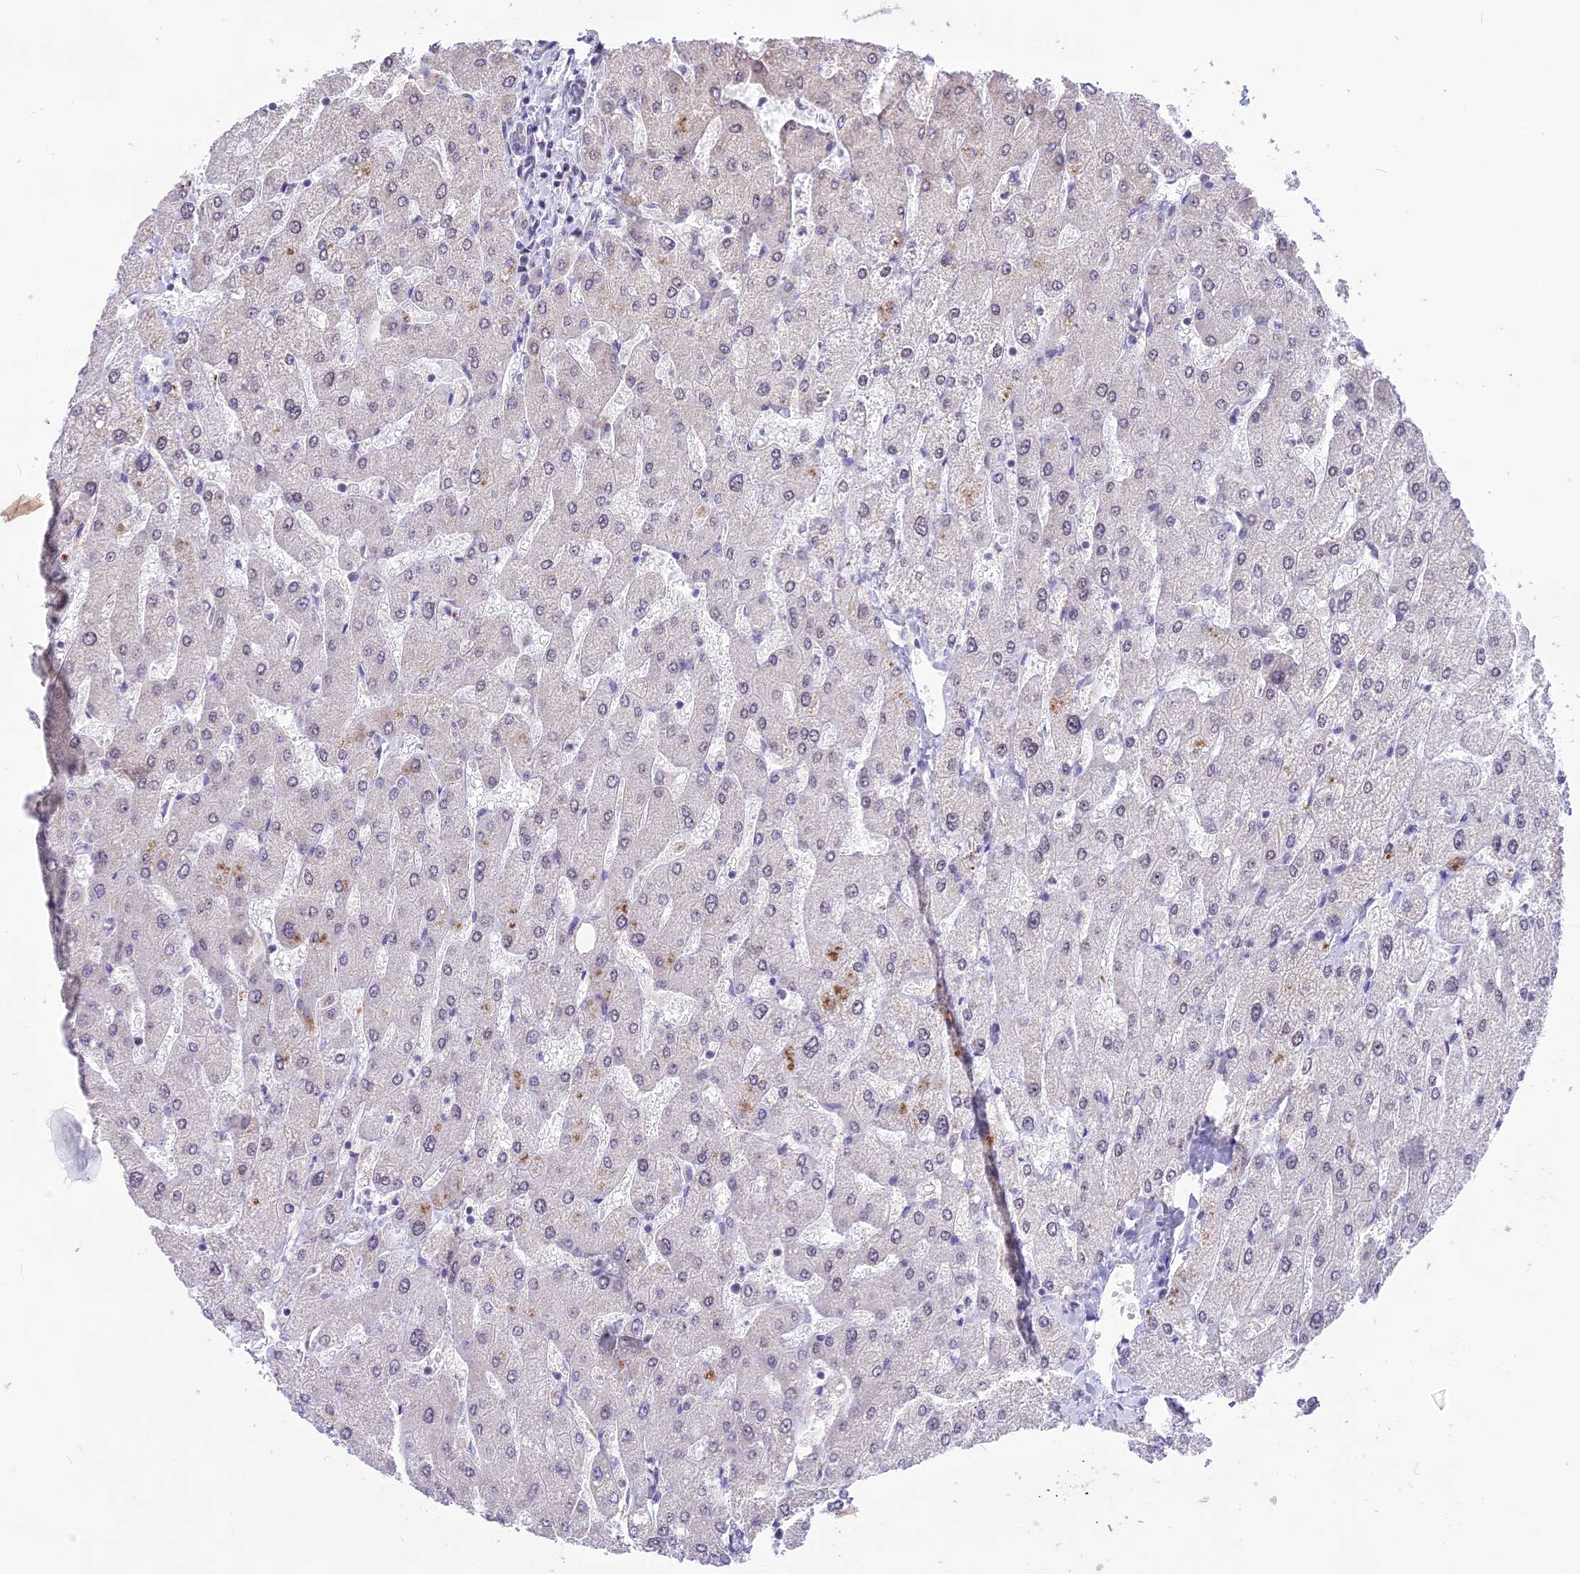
{"staining": {"intensity": "negative", "quantity": "none", "location": "none"}, "tissue": "liver", "cell_type": "Cholangiocytes", "image_type": "normal", "snomed": [{"axis": "morphology", "description": "Normal tissue, NOS"}, {"axis": "topography", "description": "Liver"}], "caption": "Immunohistochemistry image of benign liver: human liver stained with DAB (3,3'-diaminobenzidine) reveals no significant protein positivity in cholangiocytes. The staining was performed using DAB to visualize the protein expression in brown, while the nuclei were stained in blue with hematoxylin (Magnification: 20x).", "gene": "CMSS1", "patient": {"sex": "male", "age": 55}}